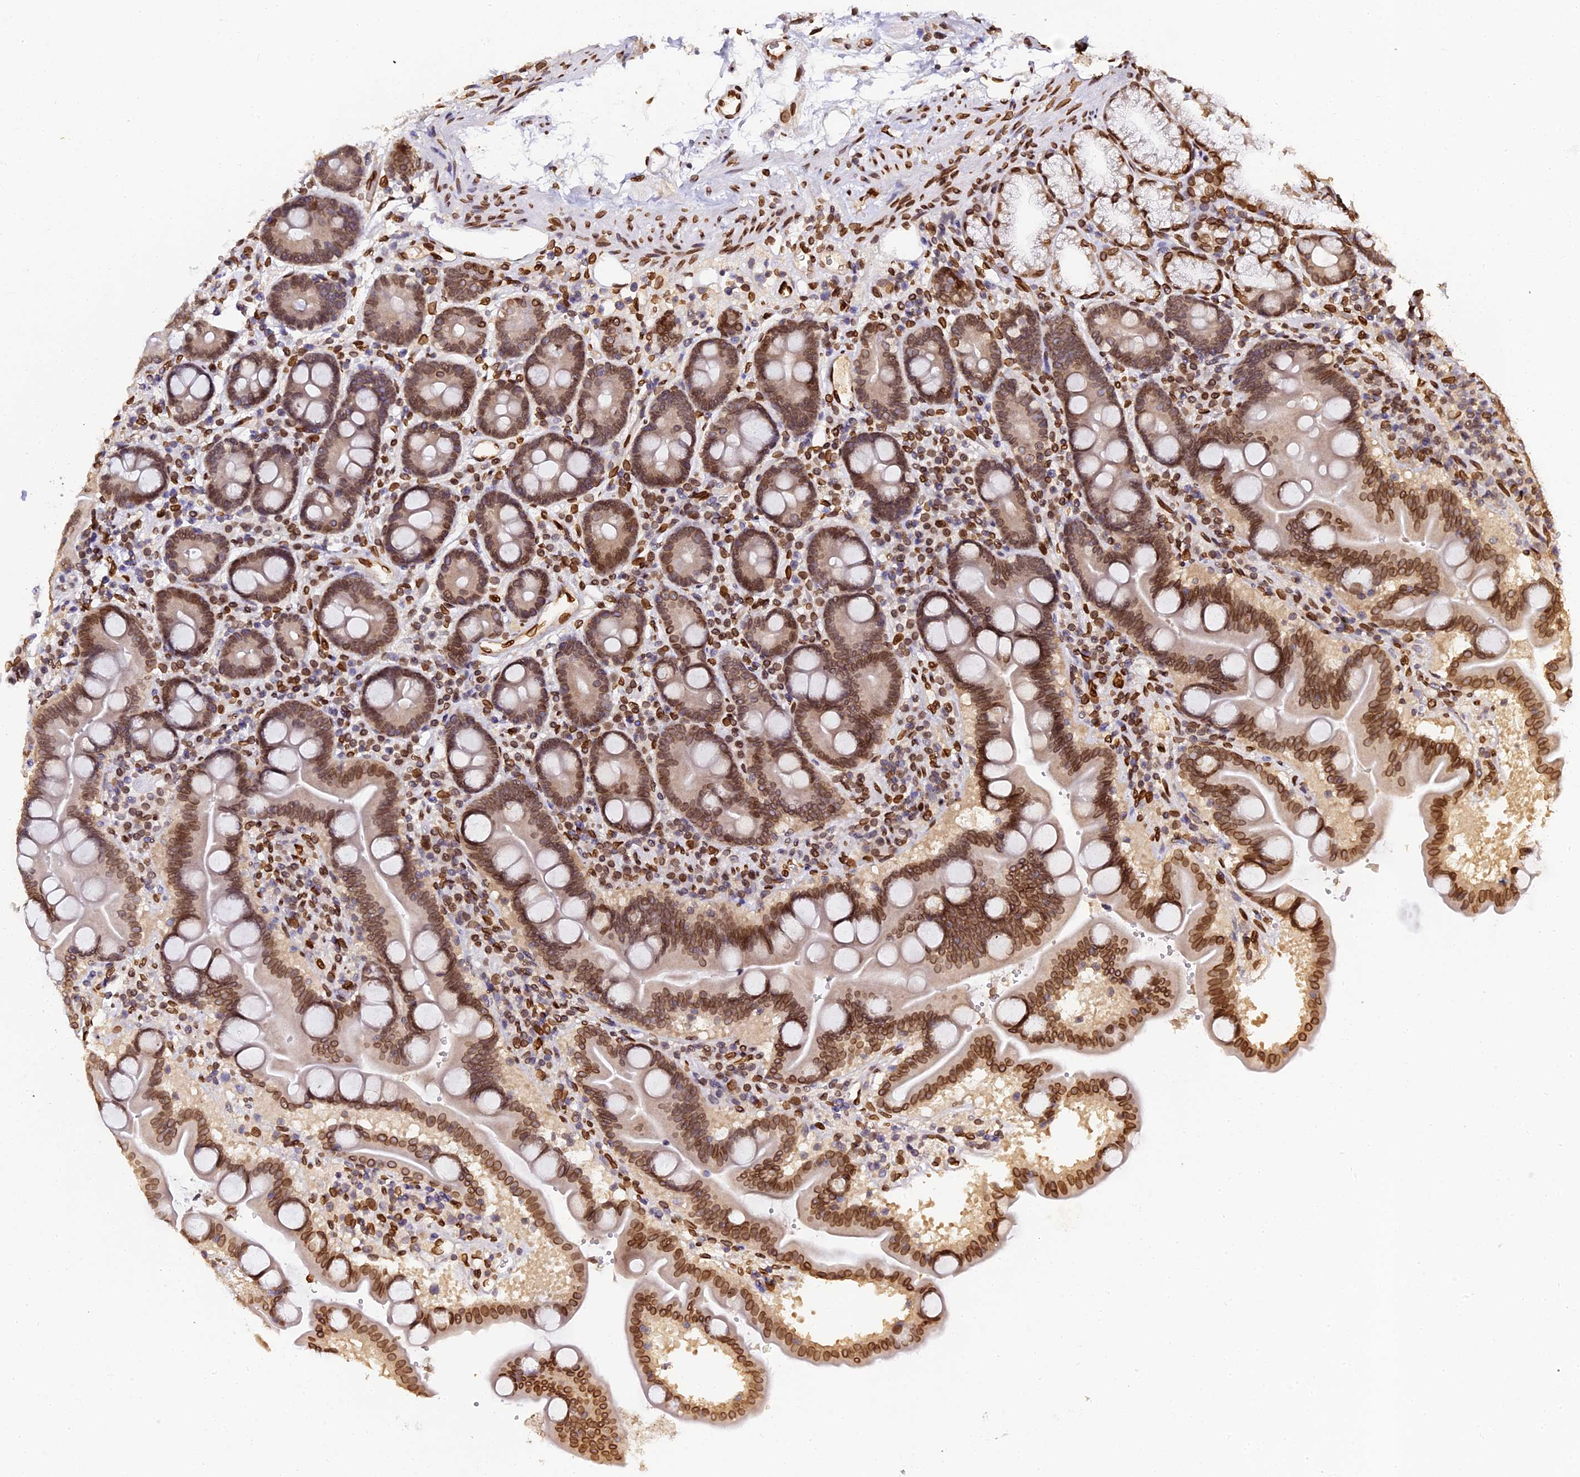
{"staining": {"intensity": "moderate", "quantity": "25%-75%", "location": "cytoplasmic/membranous,nuclear"}, "tissue": "duodenum", "cell_type": "Glandular cells", "image_type": "normal", "snomed": [{"axis": "morphology", "description": "Normal tissue, NOS"}, {"axis": "topography", "description": "Duodenum"}], "caption": "Immunohistochemical staining of normal human duodenum reveals 25%-75% levels of moderate cytoplasmic/membranous,nuclear protein expression in about 25%-75% of glandular cells. The staining is performed using DAB (3,3'-diaminobenzidine) brown chromogen to label protein expression. The nuclei are counter-stained blue using hematoxylin.", "gene": "ANAPC5", "patient": {"sex": "male", "age": 54}}